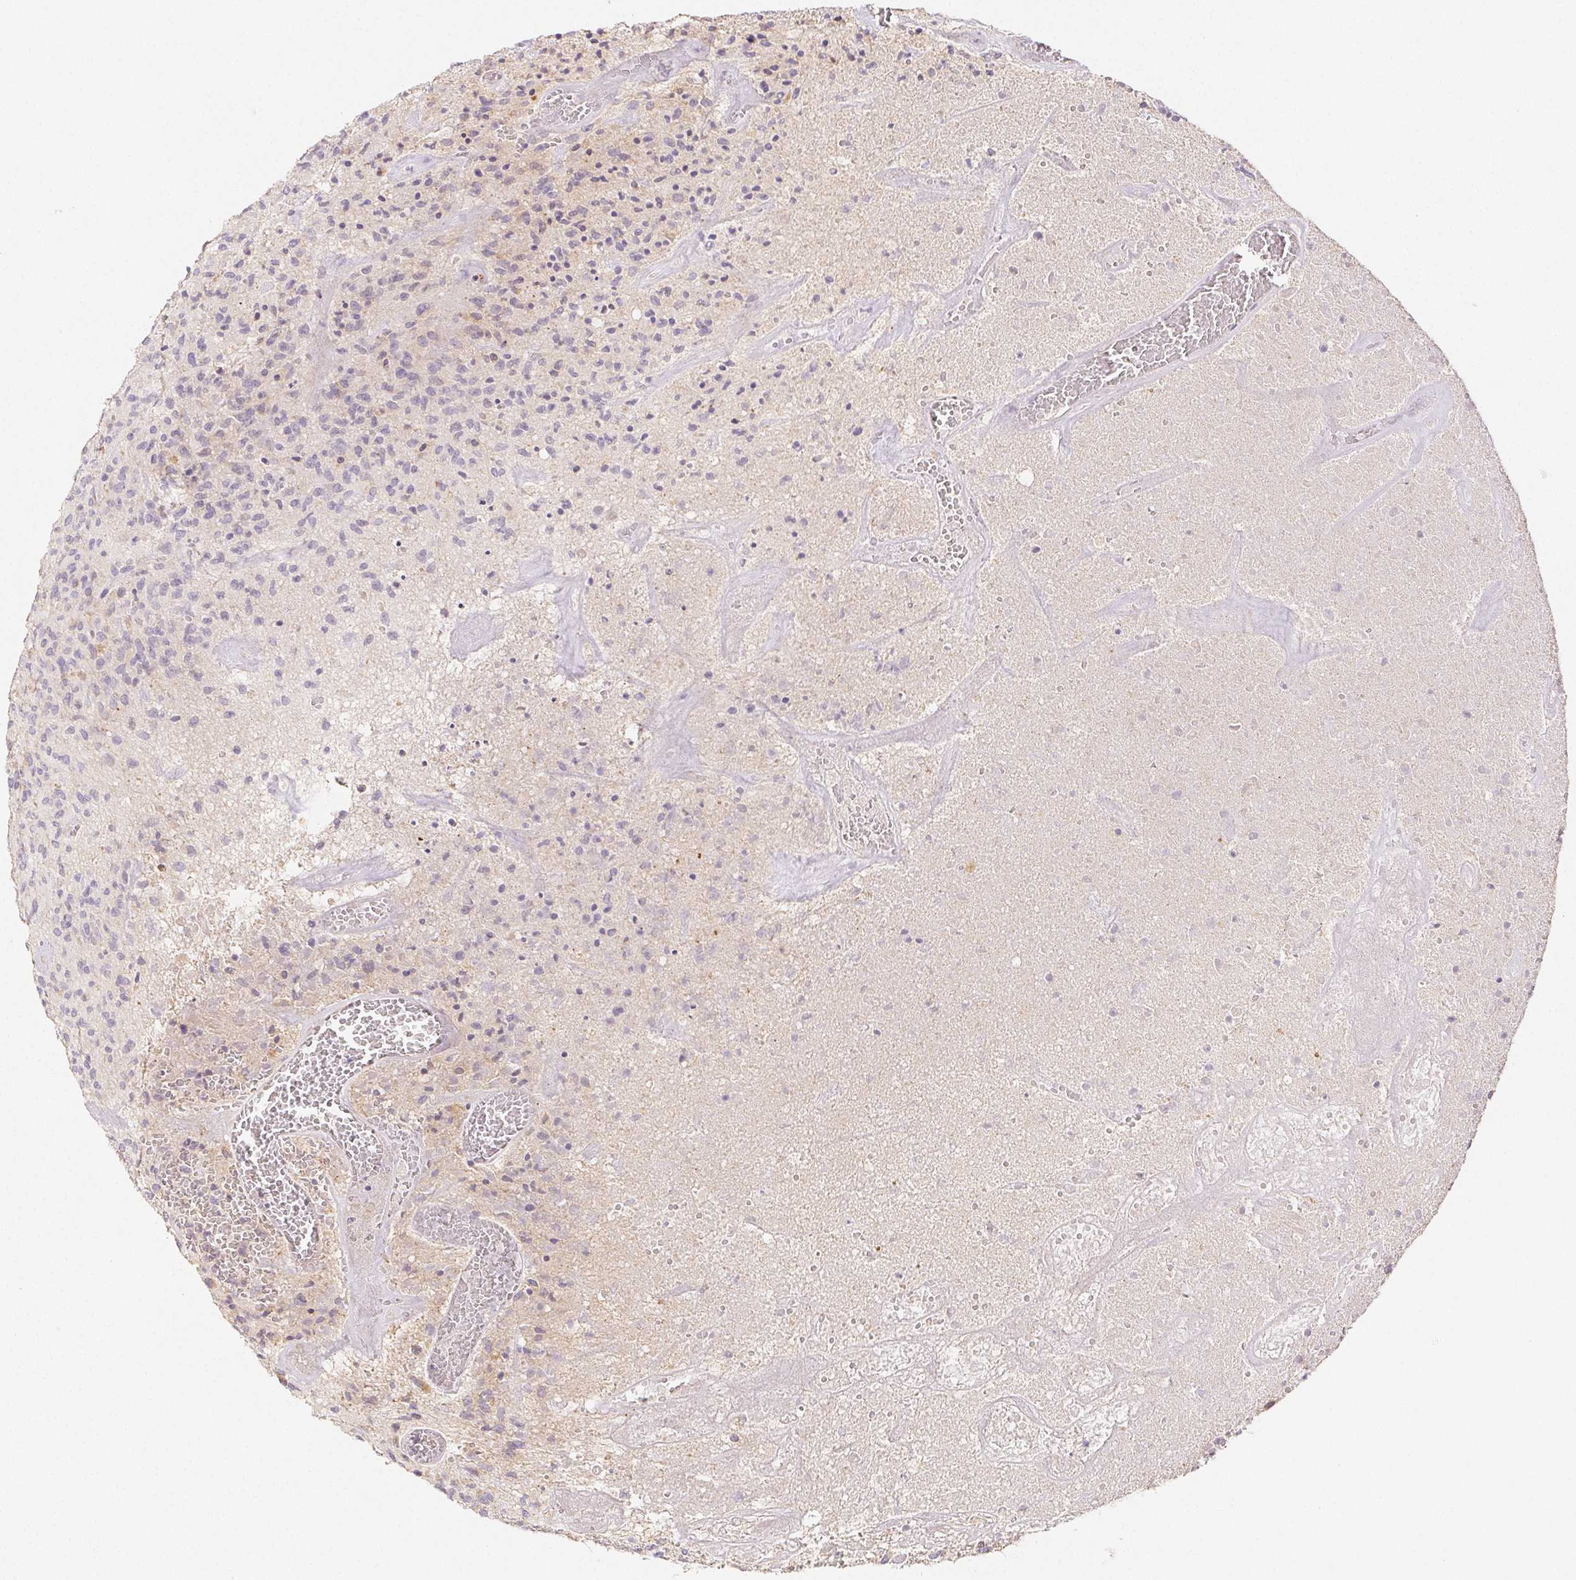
{"staining": {"intensity": "negative", "quantity": "none", "location": "none"}, "tissue": "glioma", "cell_type": "Tumor cells", "image_type": "cancer", "snomed": [{"axis": "morphology", "description": "Glioma, malignant, High grade"}, {"axis": "topography", "description": "Brain"}], "caption": "Protein analysis of high-grade glioma (malignant) displays no significant expression in tumor cells.", "gene": "ACVR1B", "patient": {"sex": "male", "age": 76}}